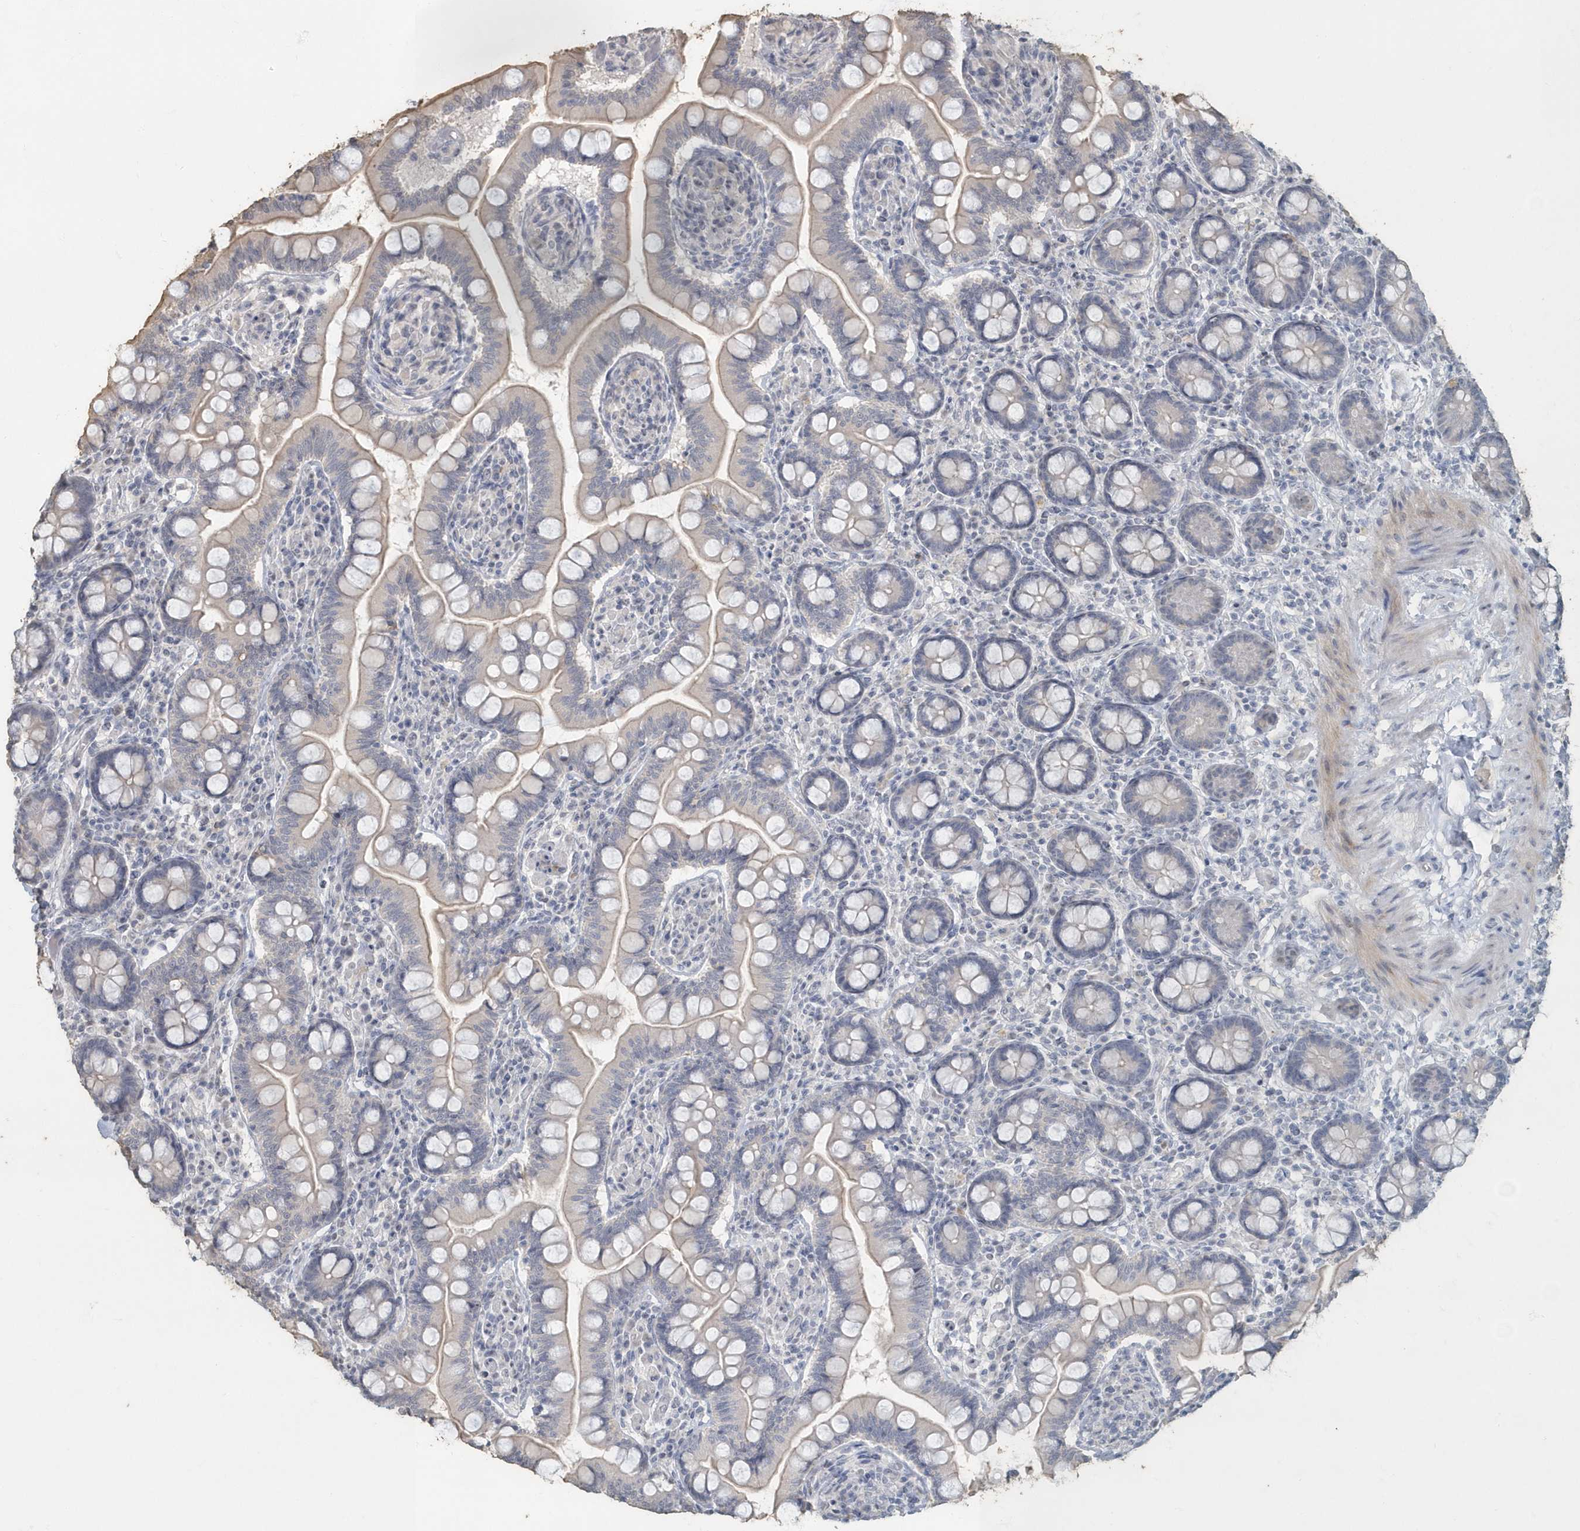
{"staining": {"intensity": "weak", "quantity": "25%-75%", "location": "cytoplasmic/membranous"}, "tissue": "small intestine", "cell_type": "Glandular cells", "image_type": "normal", "snomed": [{"axis": "morphology", "description": "Normal tissue, NOS"}, {"axis": "topography", "description": "Small intestine"}], "caption": "IHC of normal human small intestine reveals low levels of weak cytoplasmic/membranous staining in approximately 25%-75% of glandular cells.", "gene": "MYOT", "patient": {"sex": "female", "age": 64}}